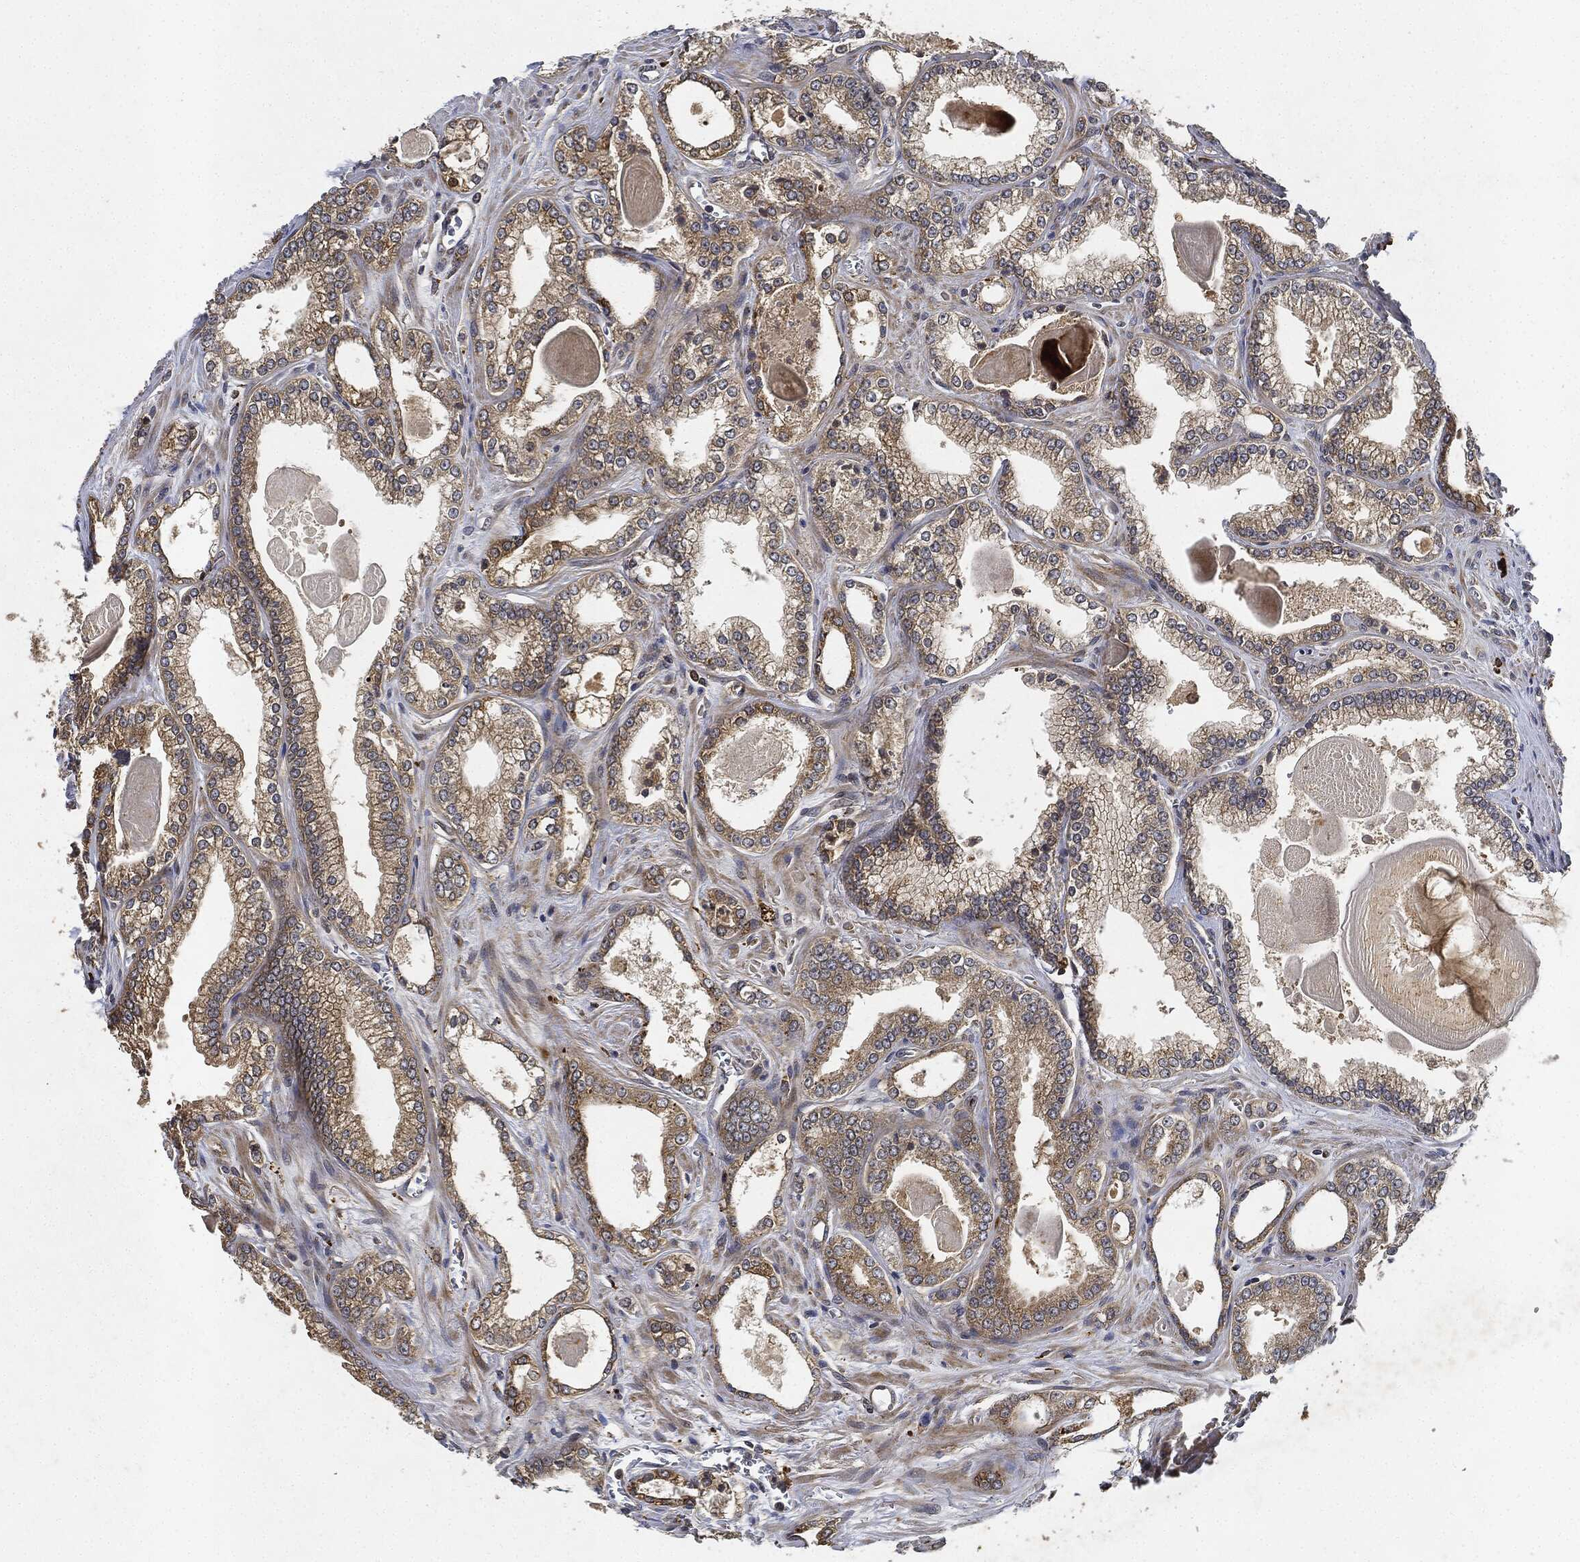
{"staining": {"intensity": "weak", "quantity": "25%-75%", "location": "cytoplasmic/membranous"}, "tissue": "prostate cancer", "cell_type": "Tumor cells", "image_type": "cancer", "snomed": [{"axis": "morphology", "description": "Adenocarcinoma, Medium grade"}, {"axis": "topography", "description": "Prostate"}], "caption": "Human prostate cancer stained with a protein marker exhibits weak staining in tumor cells.", "gene": "MLST8", "patient": {"sex": "male", "age": 71}}